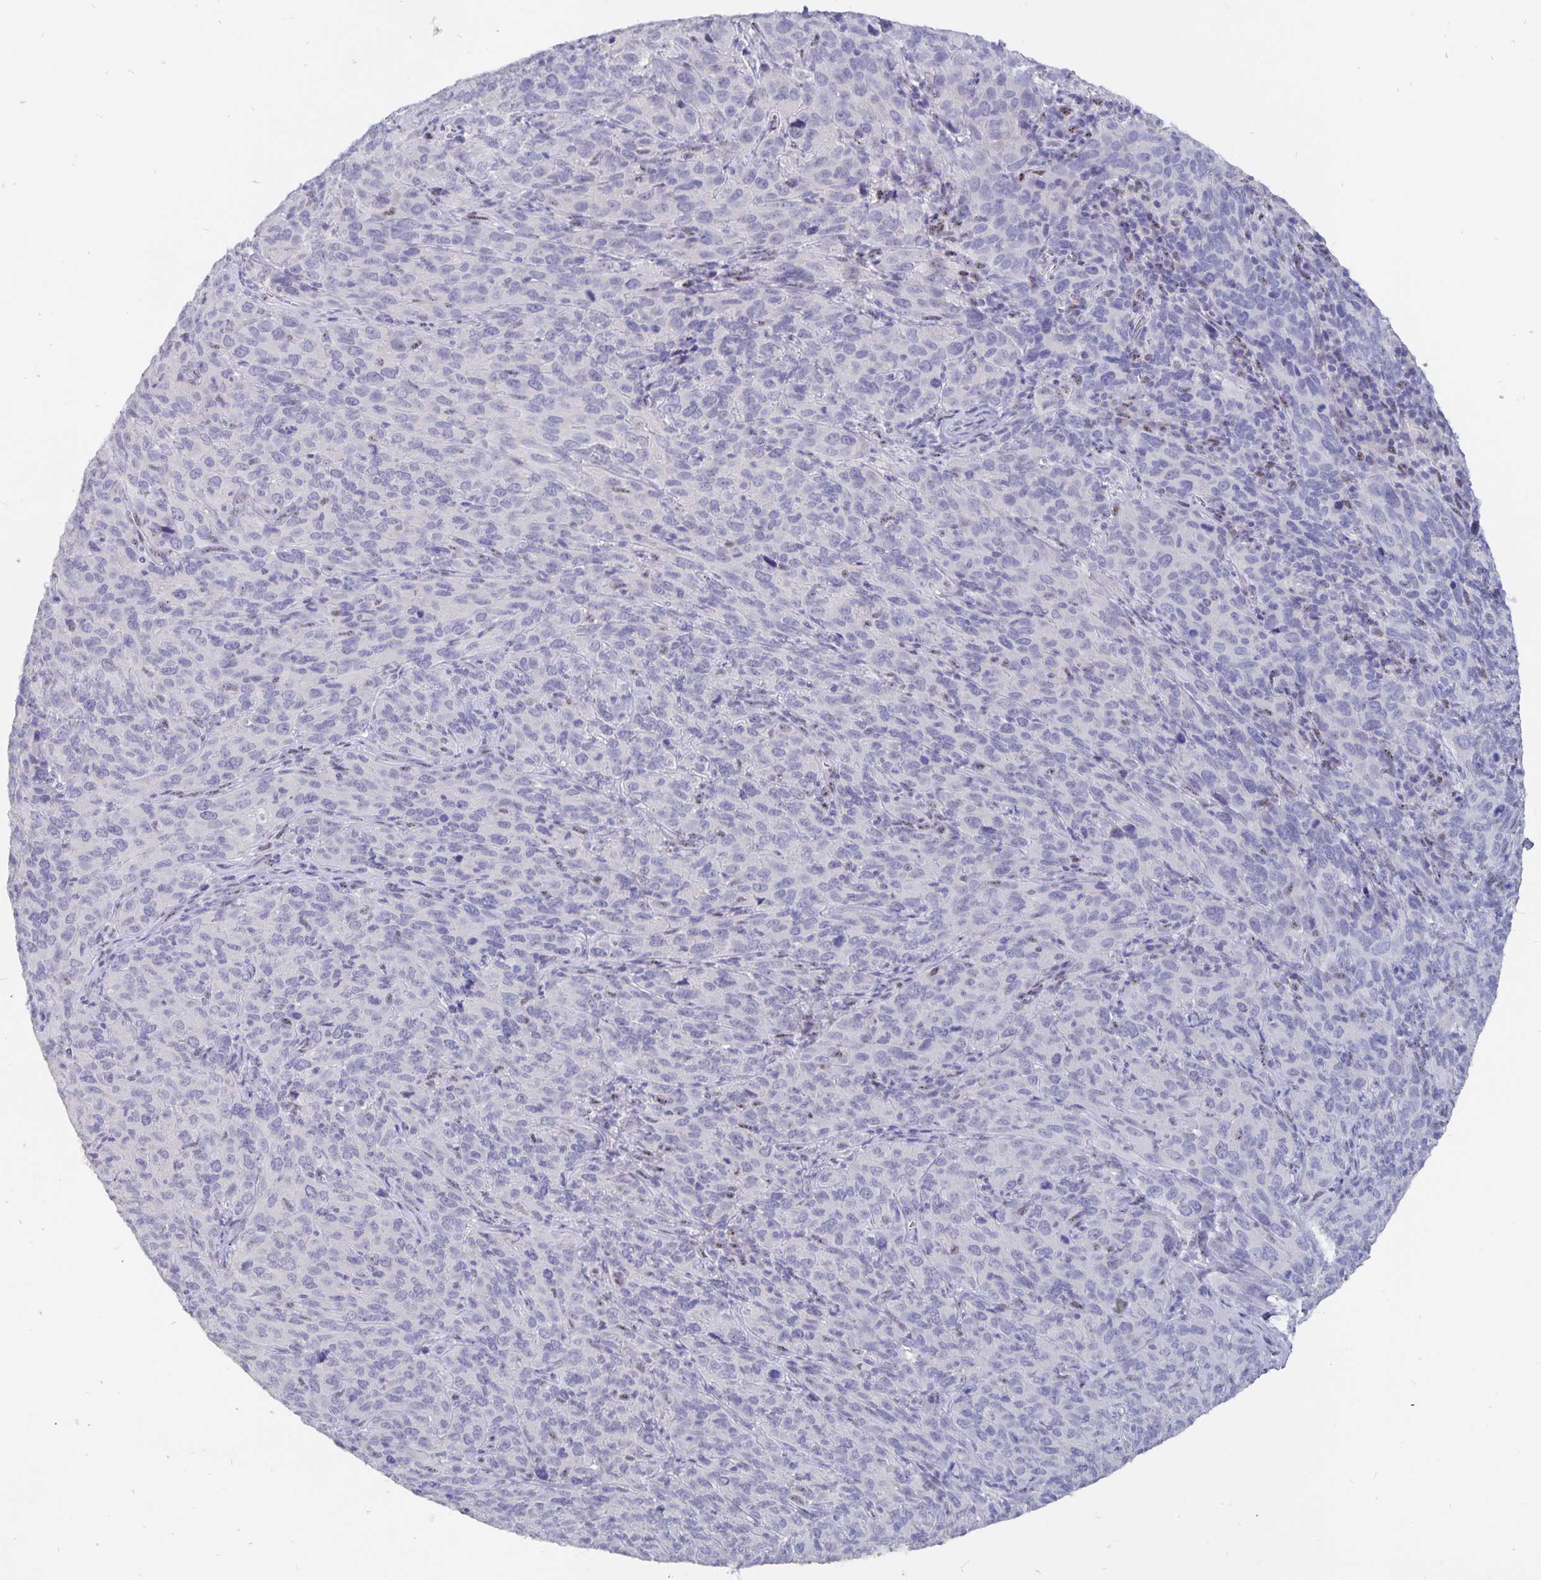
{"staining": {"intensity": "weak", "quantity": "<25%", "location": "nuclear"}, "tissue": "cervical cancer", "cell_type": "Tumor cells", "image_type": "cancer", "snomed": [{"axis": "morphology", "description": "Normal tissue, NOS"}, {"axis": "morphology", "description": "Squamous cell carcinoma, NOS"}, {"axis": "topography", "description": "Cervix"}], "caption": "A high-resolution photomicrograph shows IHC staining of cervical squamous cell carcinoma, which reveals no significant expression in tumor cells.", "gene": "SMOC1", "patient": {"sex": "female", "age": 51}}